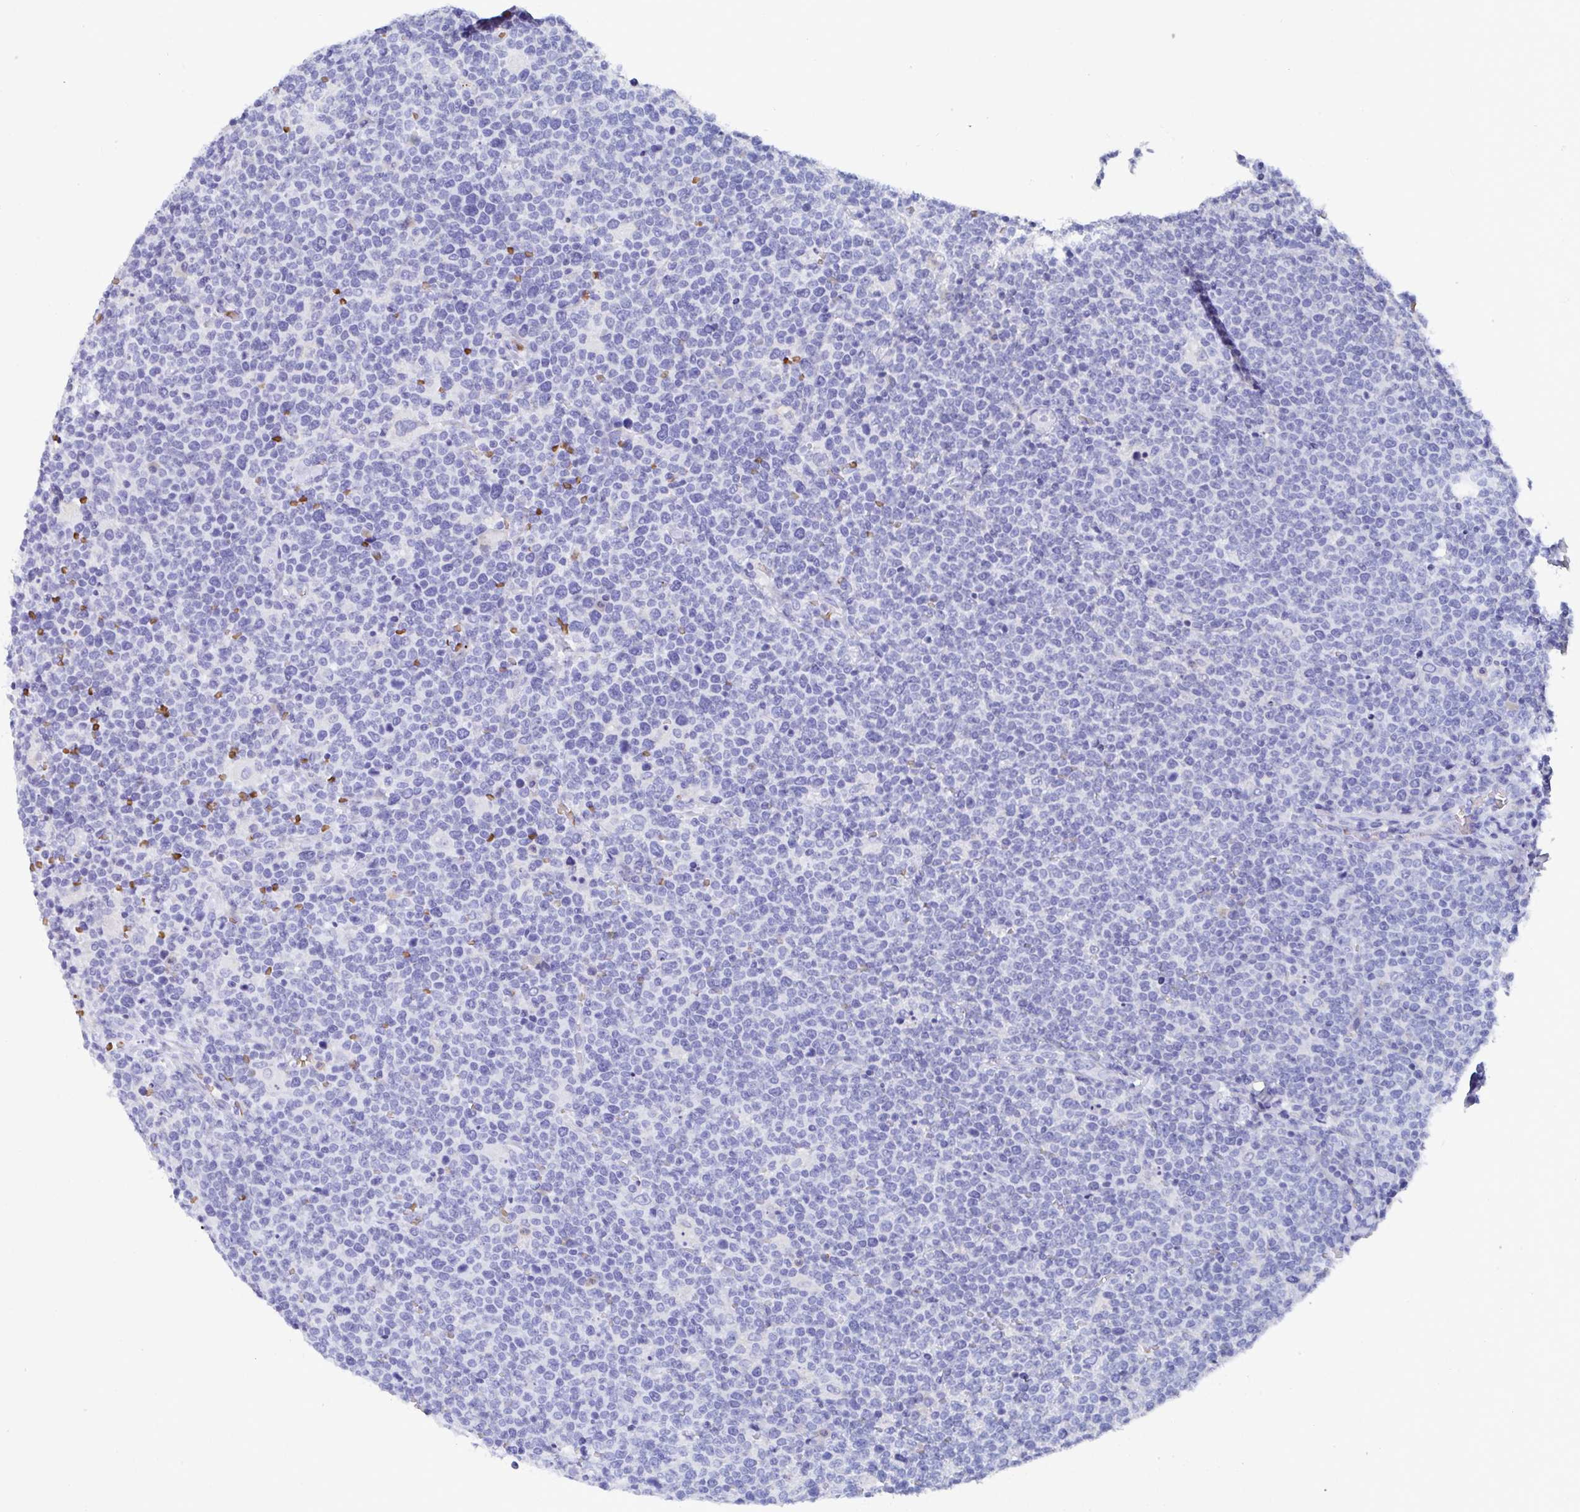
{"staining": {"intensity": "negative", "quantity": "none", "location": "none"}, "tissue": "lymphoma", "cell_type": "Tumor cells", "image_type": "cancer", "snomed": [{"axis": "morphology", "description": "Malignant lymphoma, non-Hodgkin's type, High grade"}, {"axis": "topography", "description": "Lymph node"}], "caption": "Immunohistochemical staining of human lymphoma displays no significant positivity in tumor cells.", "gene": "CLDN8", "patient": {"sex": "male", "age": 61}}